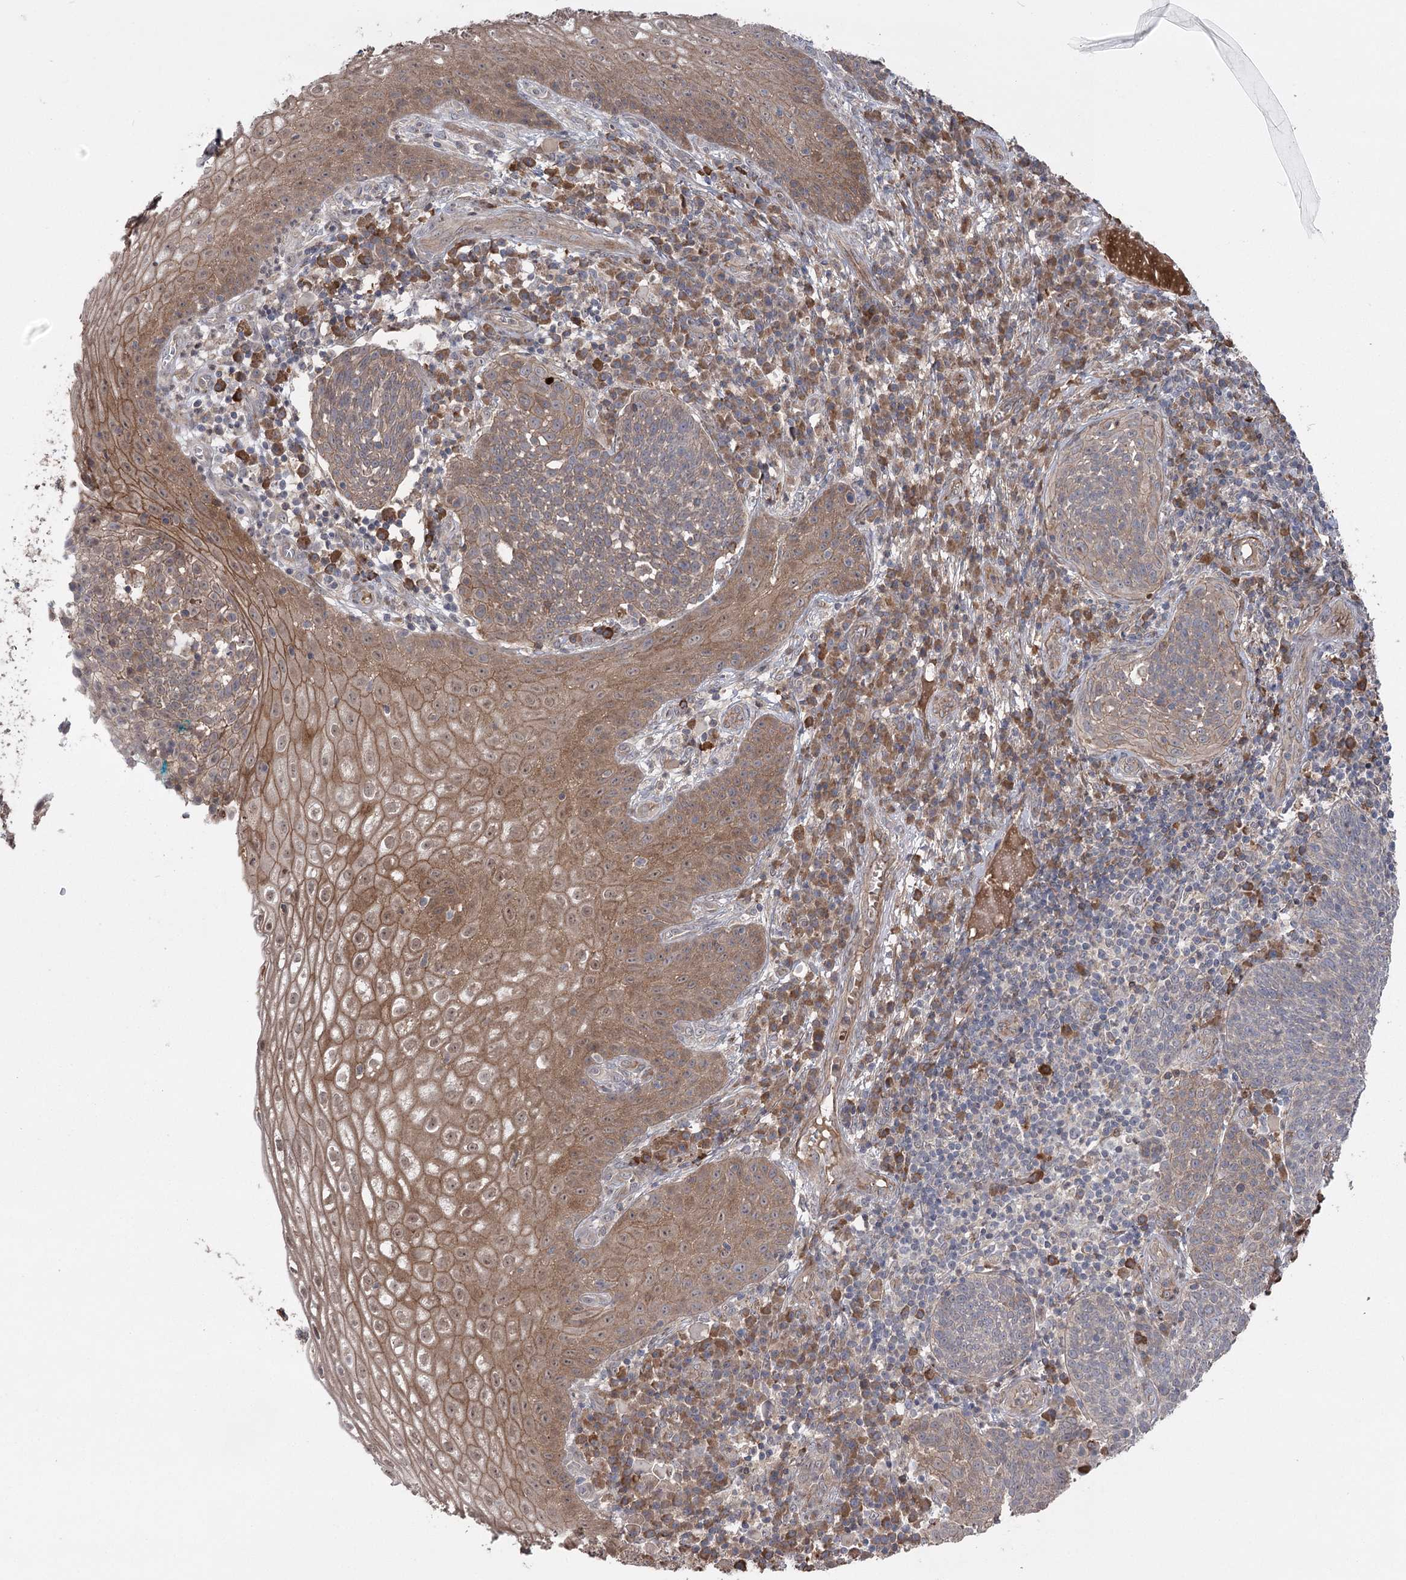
{"staining": {"intensity": "weak", "quantity": "25%-75%", "location": "cytoplasmic/membranous"}, "tissue": "cervical cancer", "cell_type": "Tumor cells", "image_type": "cancer", "snomed": [{"axis": "morphology", "description": "Squamous cell carcinoma, NOS"}, {"axis": "topography", "description": "Cervix"}], "caption": "A brown stain highlights weak cytoplasmic/membranous expression of a protein in human squamous cell carcinoma (cervical) tumor cells.", "gene": "KCNN2", "patient": {"sex": "female", "age": 34}}